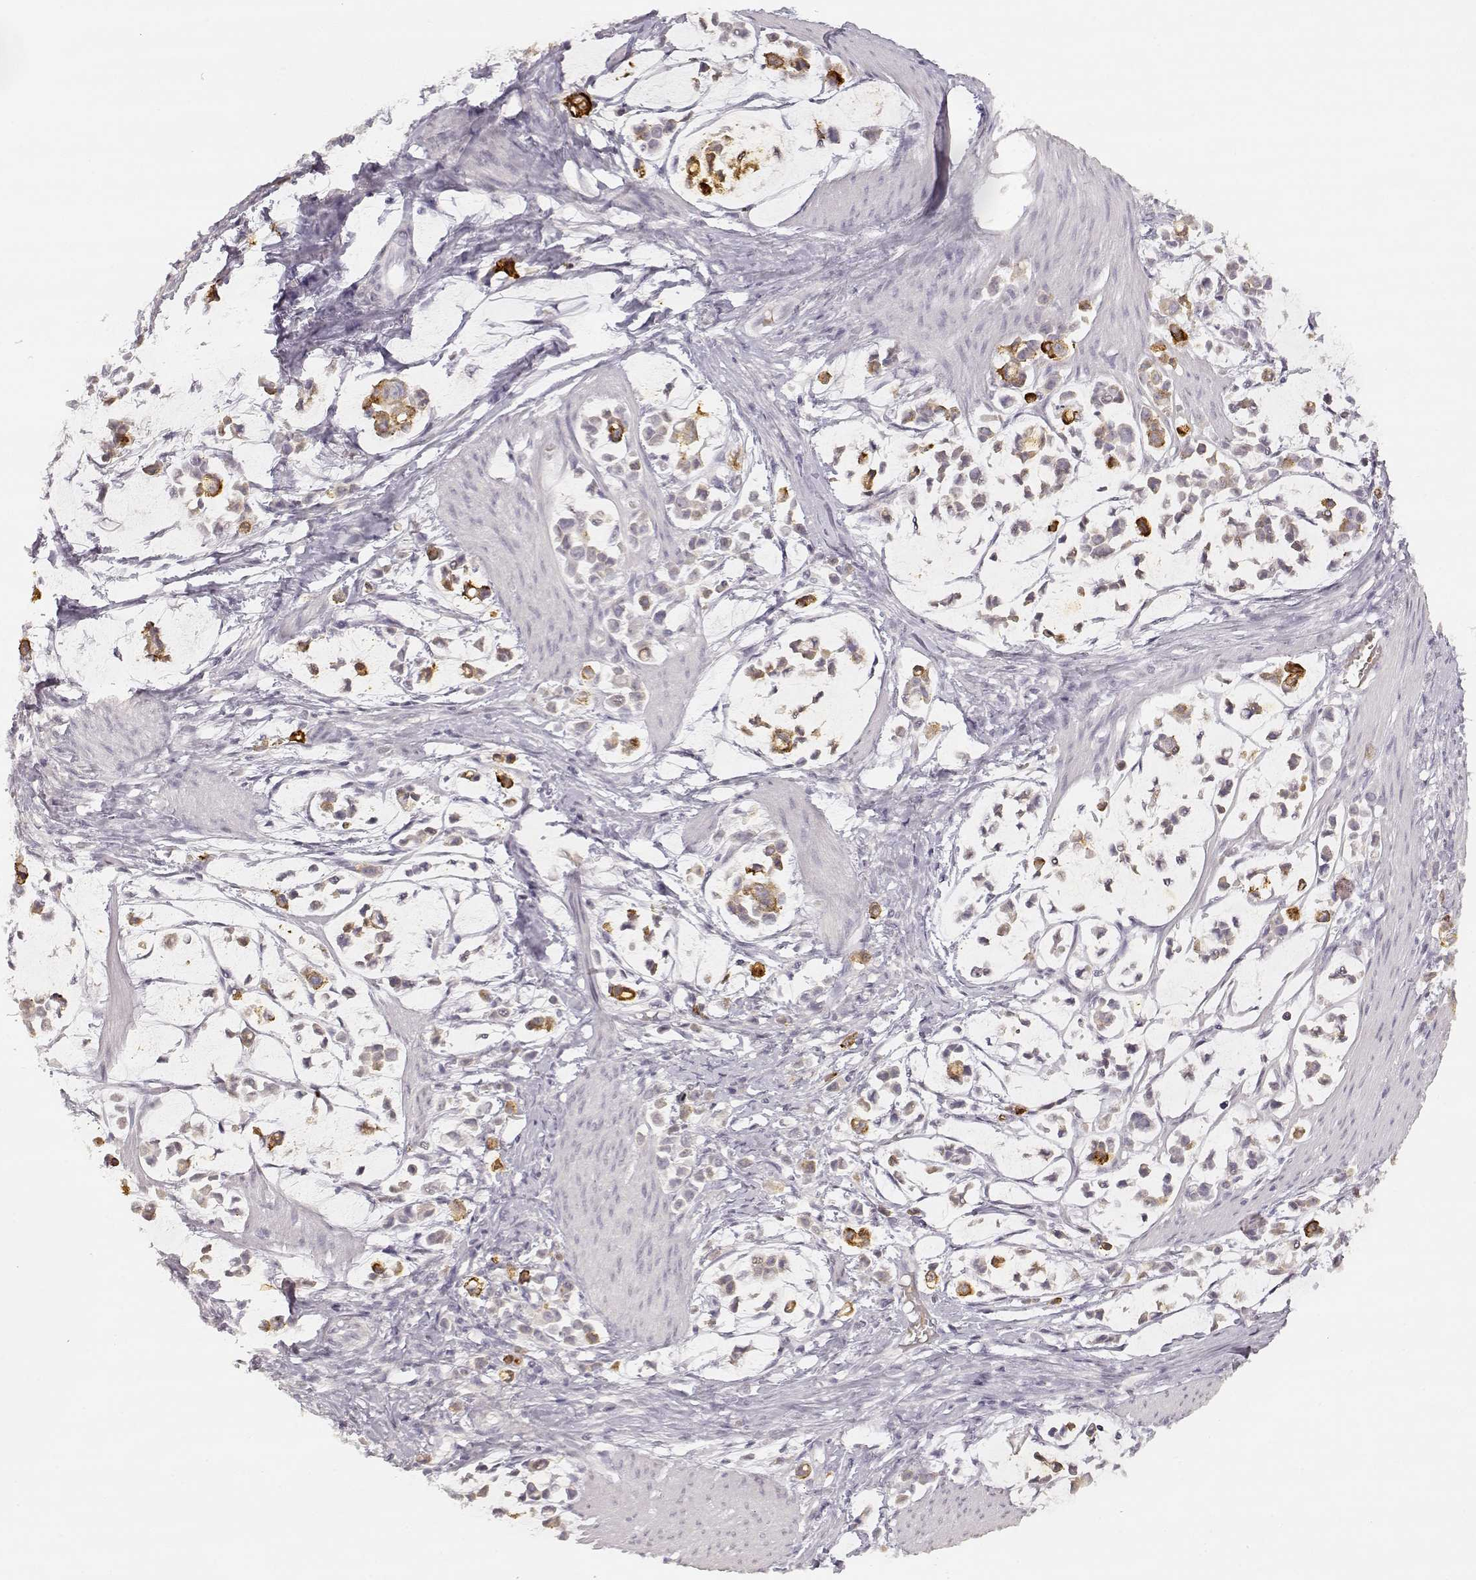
{"staining": {"intensity": "strong", "quantity": "<25%", "location": "cytoplasmic/membranous"}, "tissue": "stomach cancer", "cell_type": "Tumor cells", "image_type": "cancer", "snomed": [{"axis": "morphology", "description": "Adenocarcinoma, NOS"}, {"axis": "topography", "description": "Stomach"}], "caption": "IHC staining of stomach cancer (adenocarcinoma), which demonstrates medium levels of strong cytoplasmic/membranous positivity in approximately <25% of tumor cells indicating strong cytoplasmic/membranous protein positivity. The staining was performed using DAB (brown) for protein detection and nuclei were counterstained in hematoxylin (blue).", "gene": "LAMC2", "patient": {"sex": "male", "age": 82}}